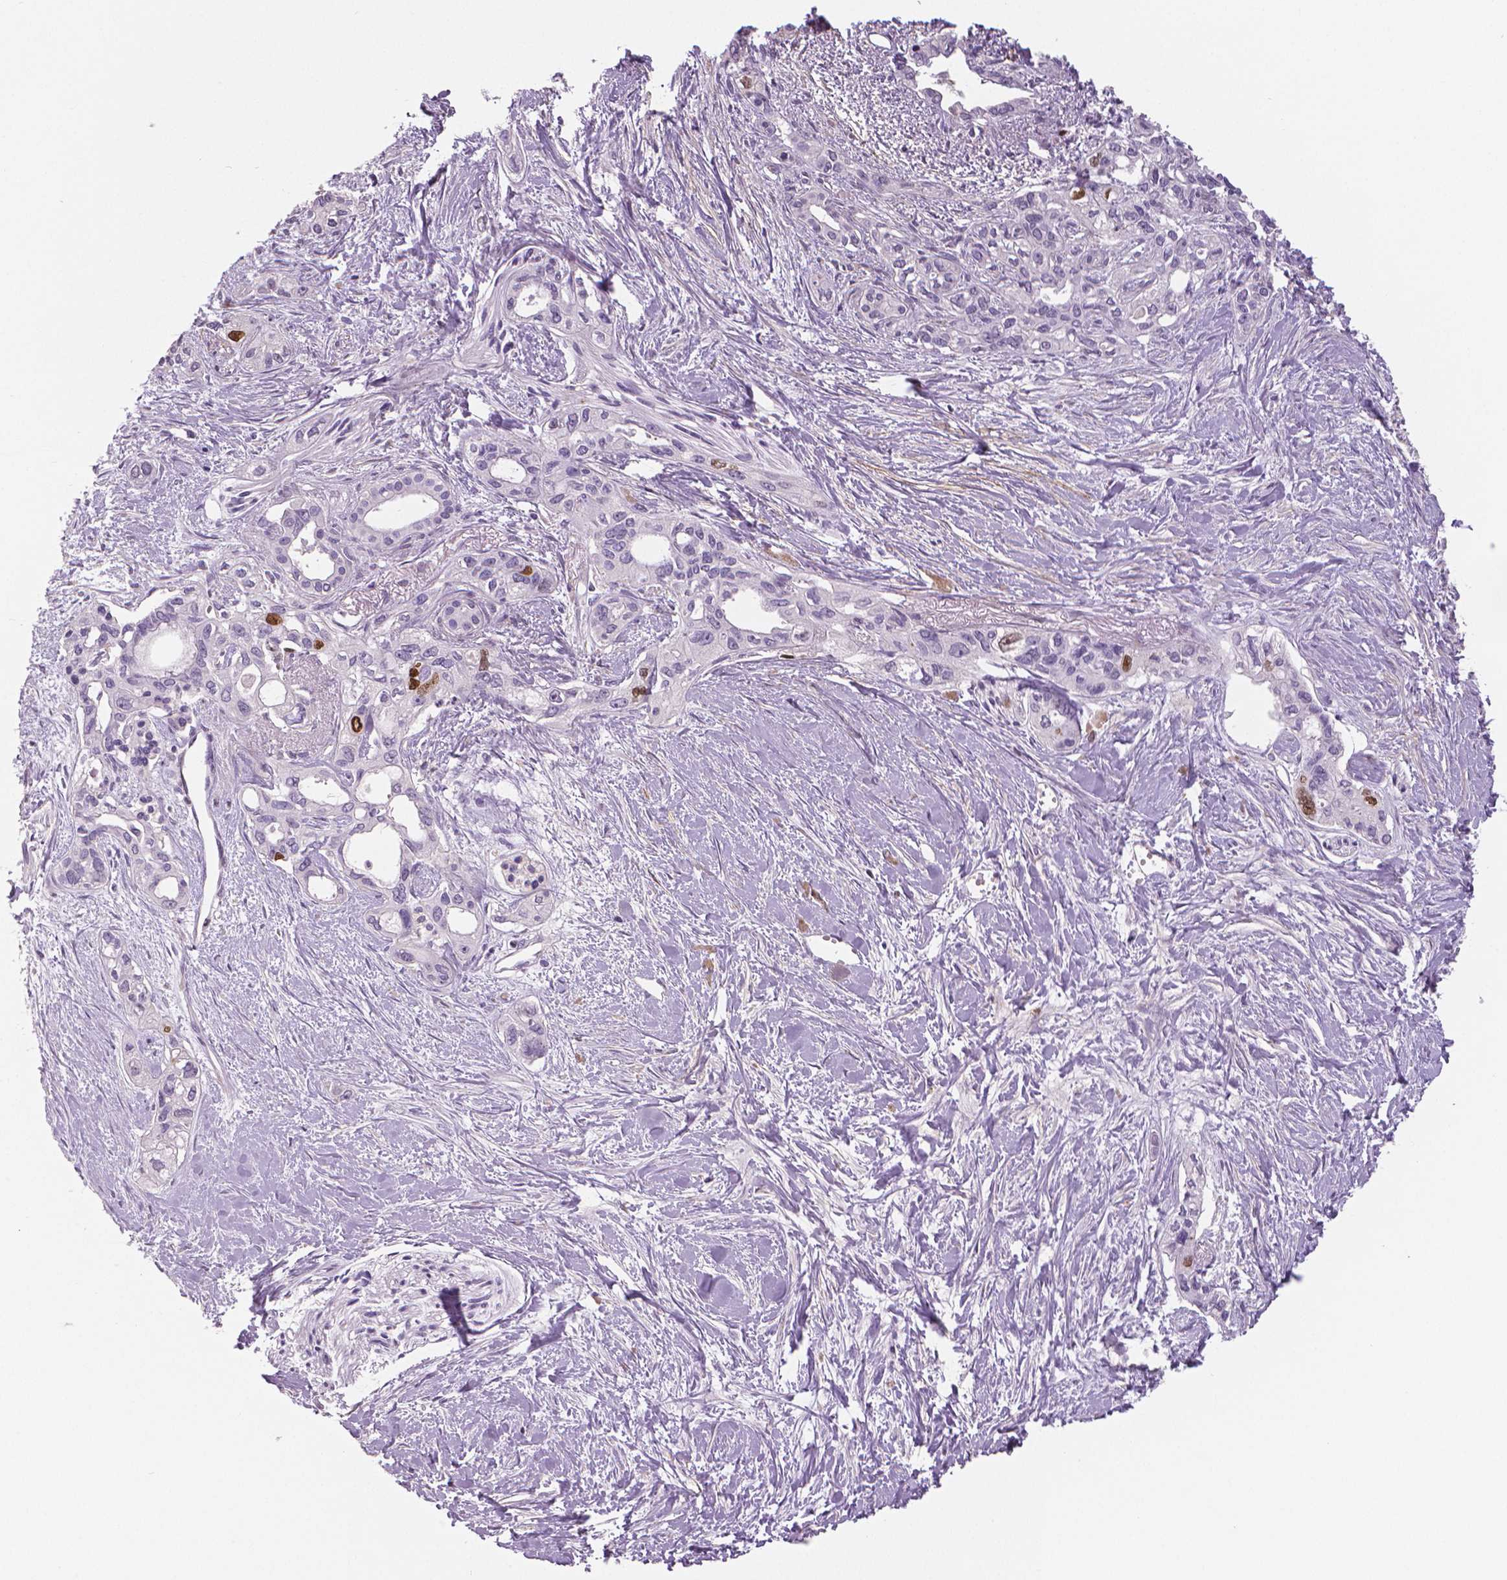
{"staining": {"intensity": "moderate", "quantity": "<25%", "location": "nuclear"}, "tissue": "pancreatic cancer", "cell_type": "Tumor cells", "image_type": "cancer", "snomed": [{"axis": "morphology", "description": "Adenocarcinoma, NOS"}, {"axis": "topography", "description": "Pancreas"}], "caption": "This photomicrograph reveals immunohistochemistry staining of human pancreatic adenocarcinoma, with low moderate nuclear expression in about <25% of tumor cells.", "gene": "MKI67", "patient": {"sex": "female", "age": 50}}